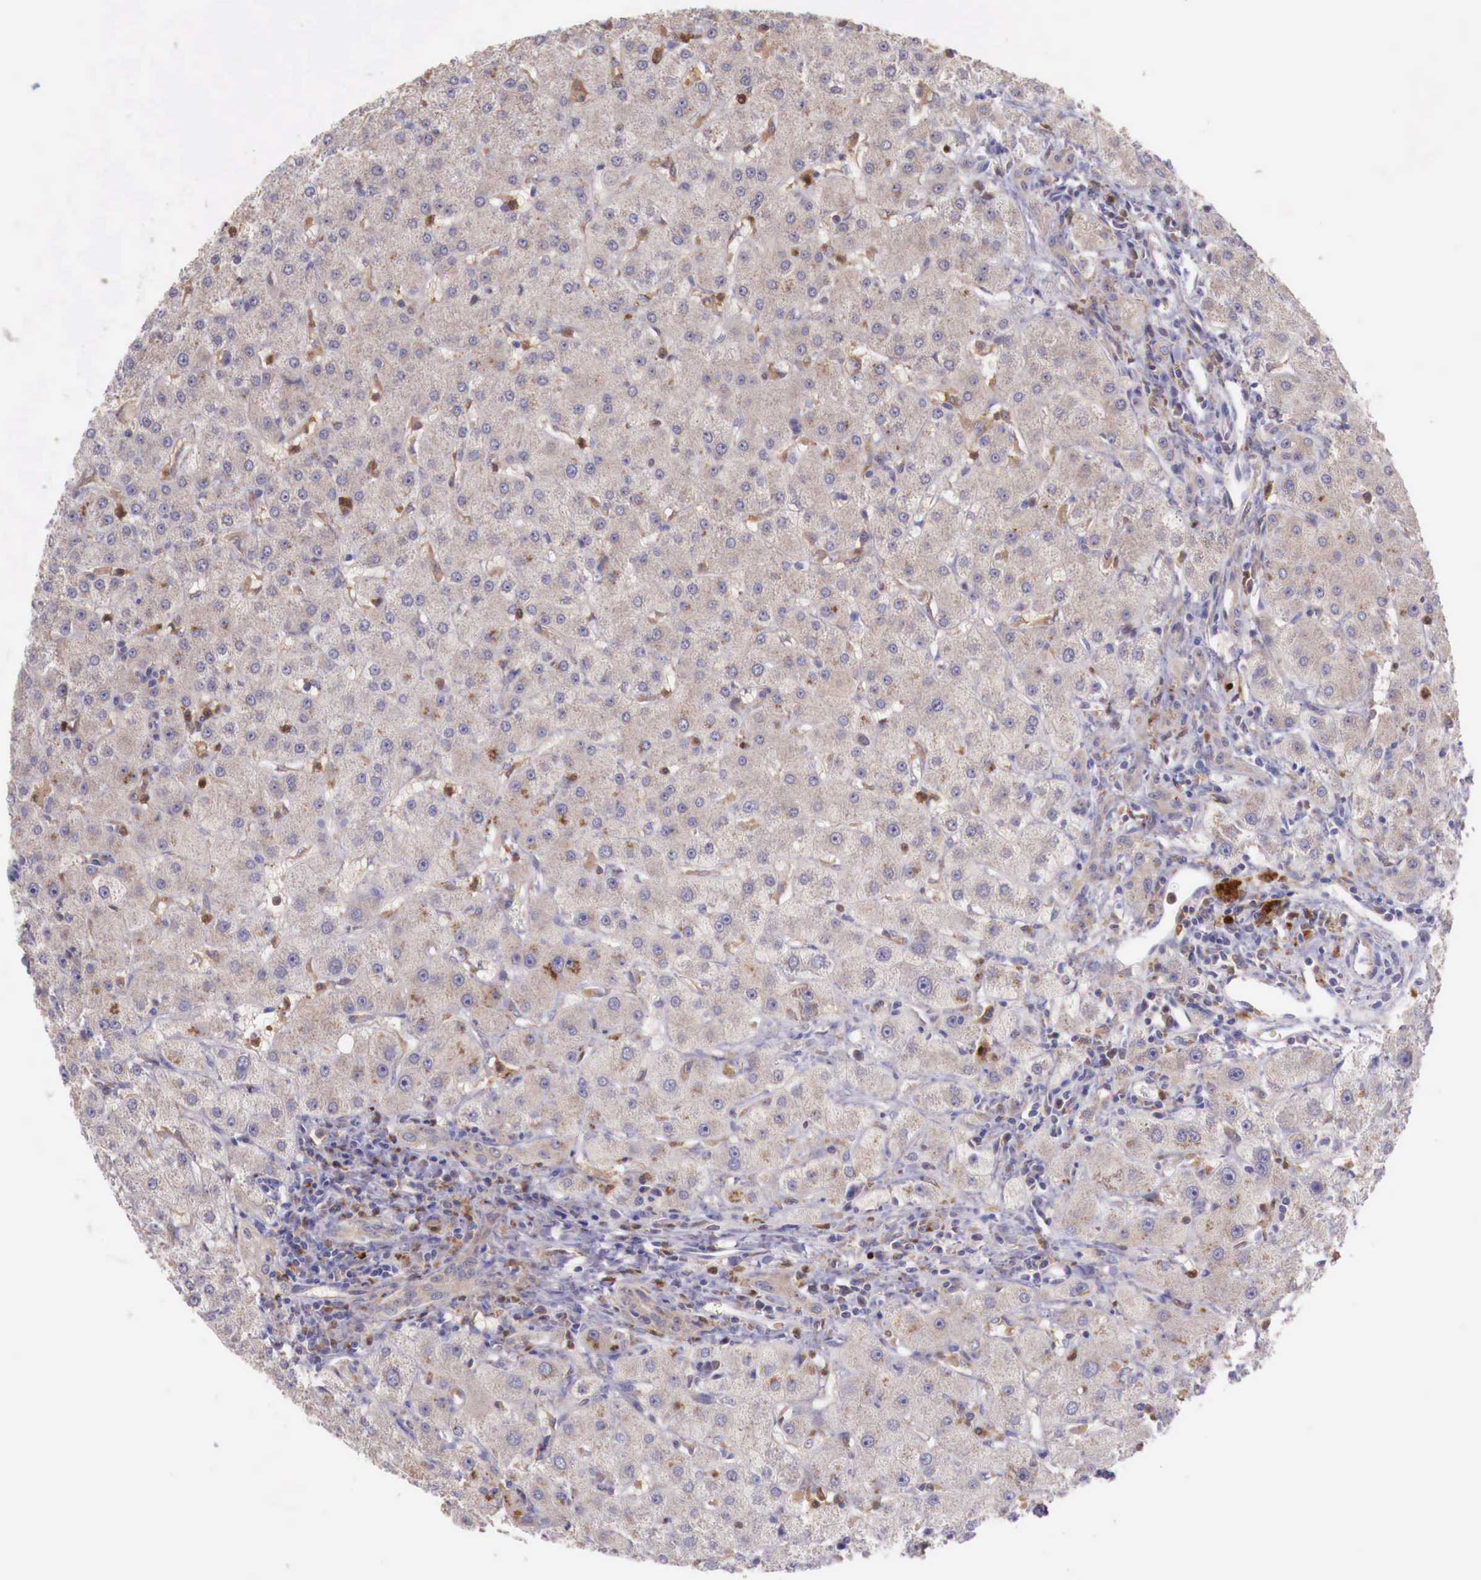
{"staining": {"intensity": "weak", "quantity": ">75%", "location": "cytoplasmic/membranous"}, "tissue": "liver", "cell_type": "Cholangiocytes", "image_type": "normal", "snomed": [{"axis": "morphology", "description": "Normal tissue, NOS"}, {"axis": "topography", "description": "Liver"}], "caption": "Immunohistochemistry (IHC) staining of benign liver, which displays low levels of weak cytoplasmic/membranous staining in about >75% of cholangiocytes indicating weak cytoplasmic/membranous protein positivity. The staining was performed using DAB (3,3'-diaminobenzidine) (brown) for protein detection and nuclei were counterstained in hematoxylin (blue).", "gene": "GAB2", "patient": {"sex": "female", "age": 79}}